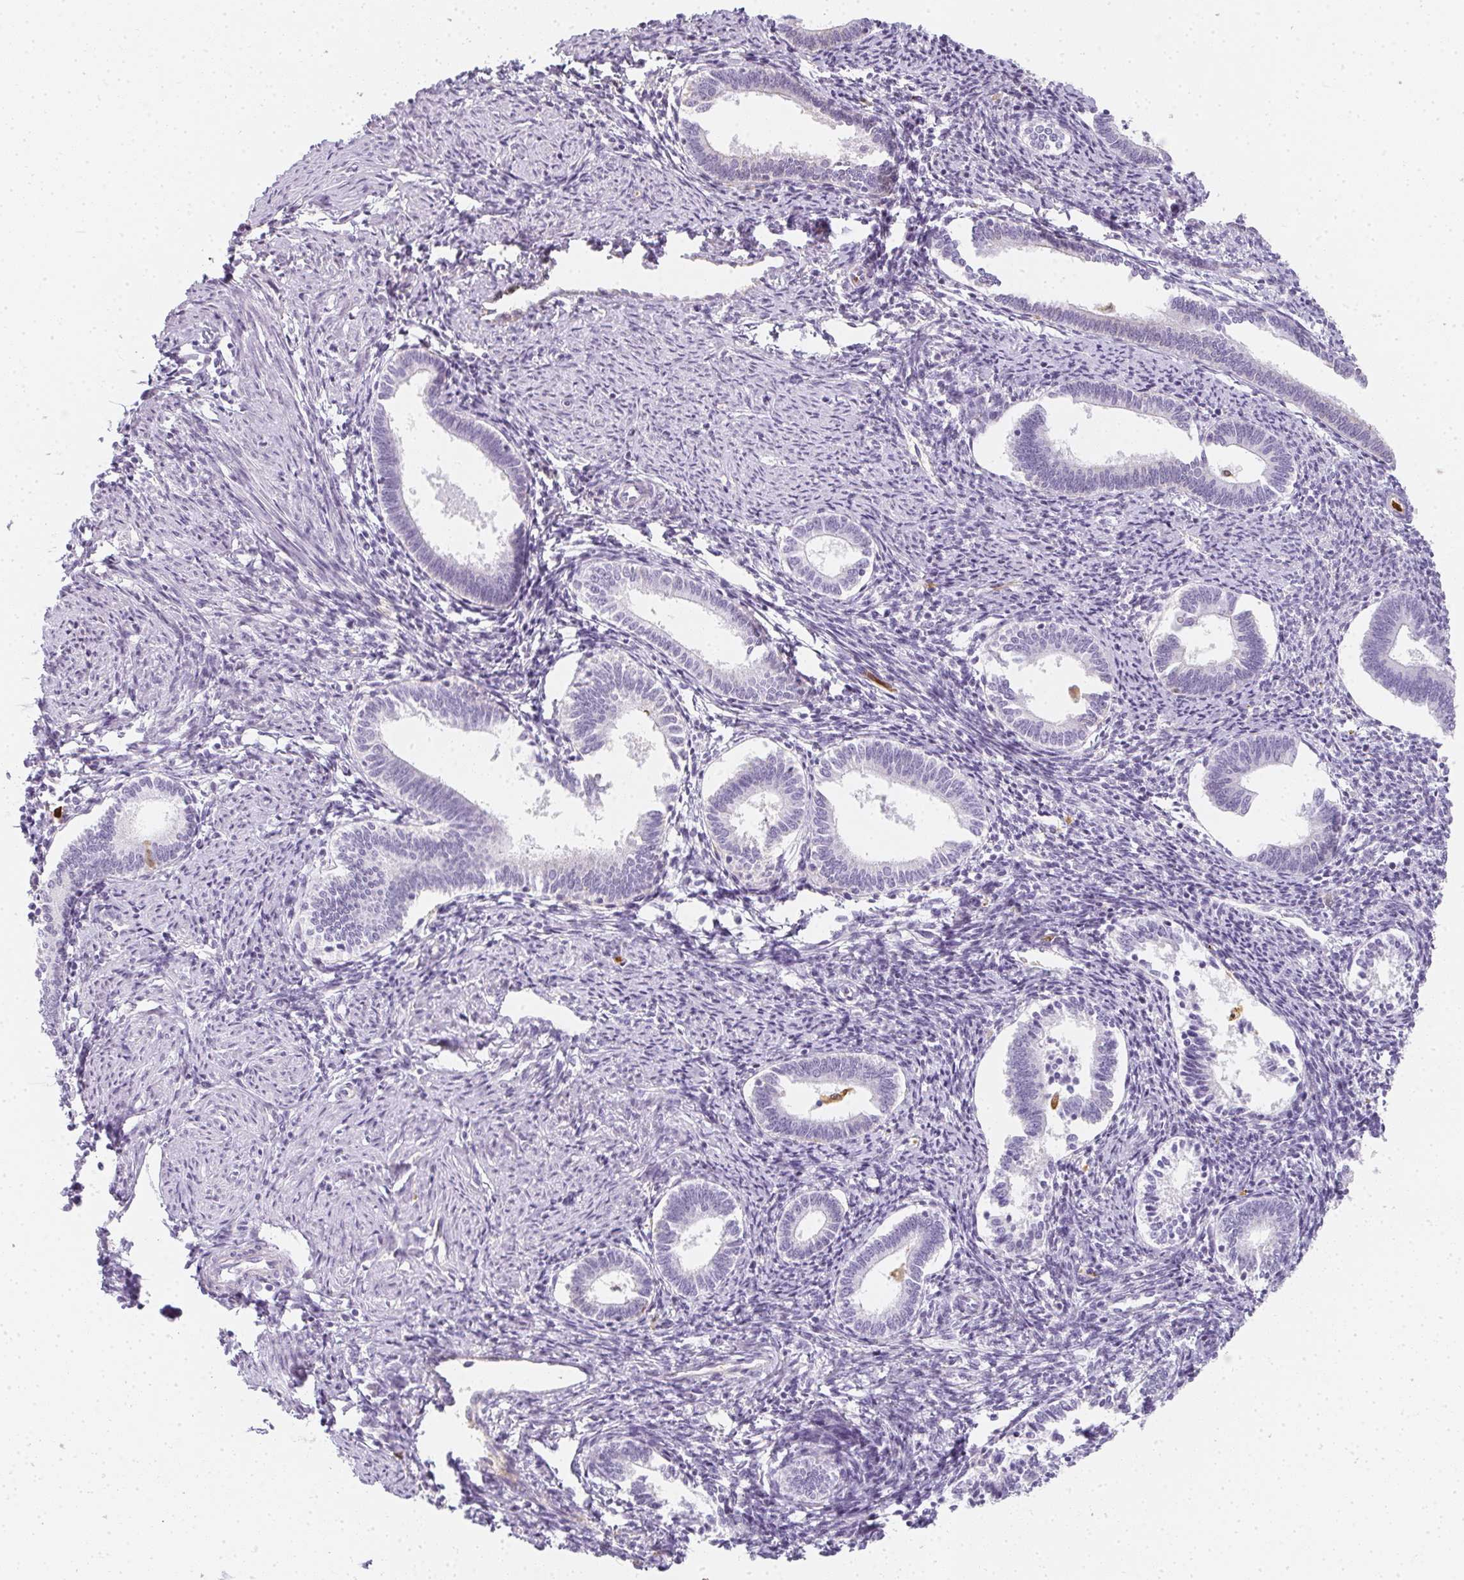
{"staining": {"intensity": "negative", "quantity": "none", "location": "none"}, "tissue": "endometrium", "cell_type": "Cells in endometrial stroma", "image_type": "normal", "snomed": [{"axis": "morphology", "description": "Normal tissue, NOS"}, {"axis": "topography", "description": "Endometrium"}], "caption": "Immunohistochemical staining of benign endometrium displays no significant expression in cells in endometrial stroma.", "gene": "HK3", "patient": {"sex": "female", "age": 41}}